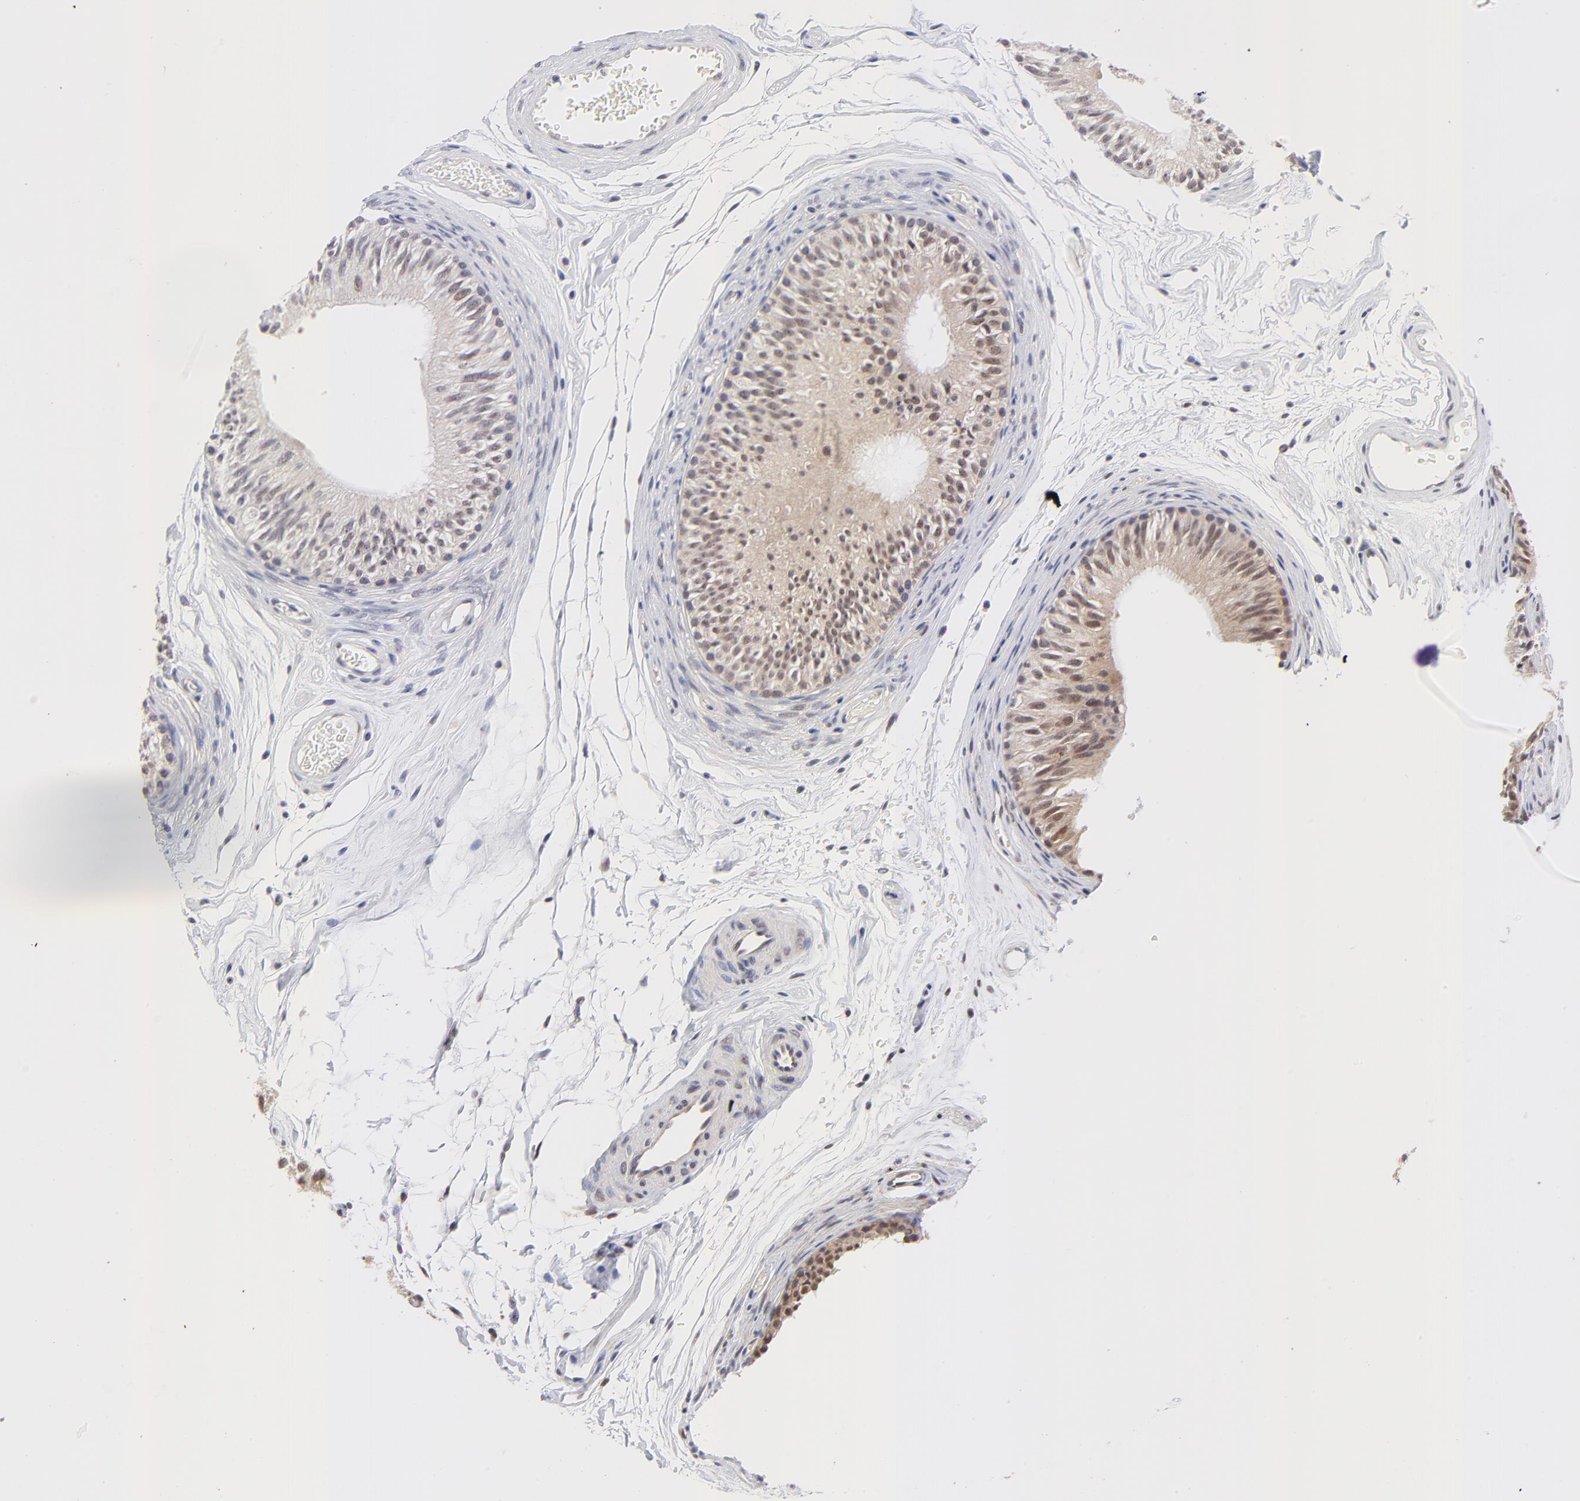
{"staining": {"intensity": "weak", "quantity": "25%-75%", "location": "nuclear"}, "tissue": "epididymis", "cell_type": "Glandular cells", "image_type": "normal", "snomed": [{"axis": "morphology", "description": "Normal tissue, NOS"}, {"axis": "topography", "description": "Testis"}, {"axis": "topography", "description": "Epididymis"}], "caption": "Weak nuclear positivity is appreciated in about 25%-75% of glandular cells in benign epididymis. The staining was performed using DAB, with brown indicating positive protein expression. Nuclei are stained blue with hematoxylin.", "gene": "PSMC4", "patient": {"sex": "male", "age": 36}}